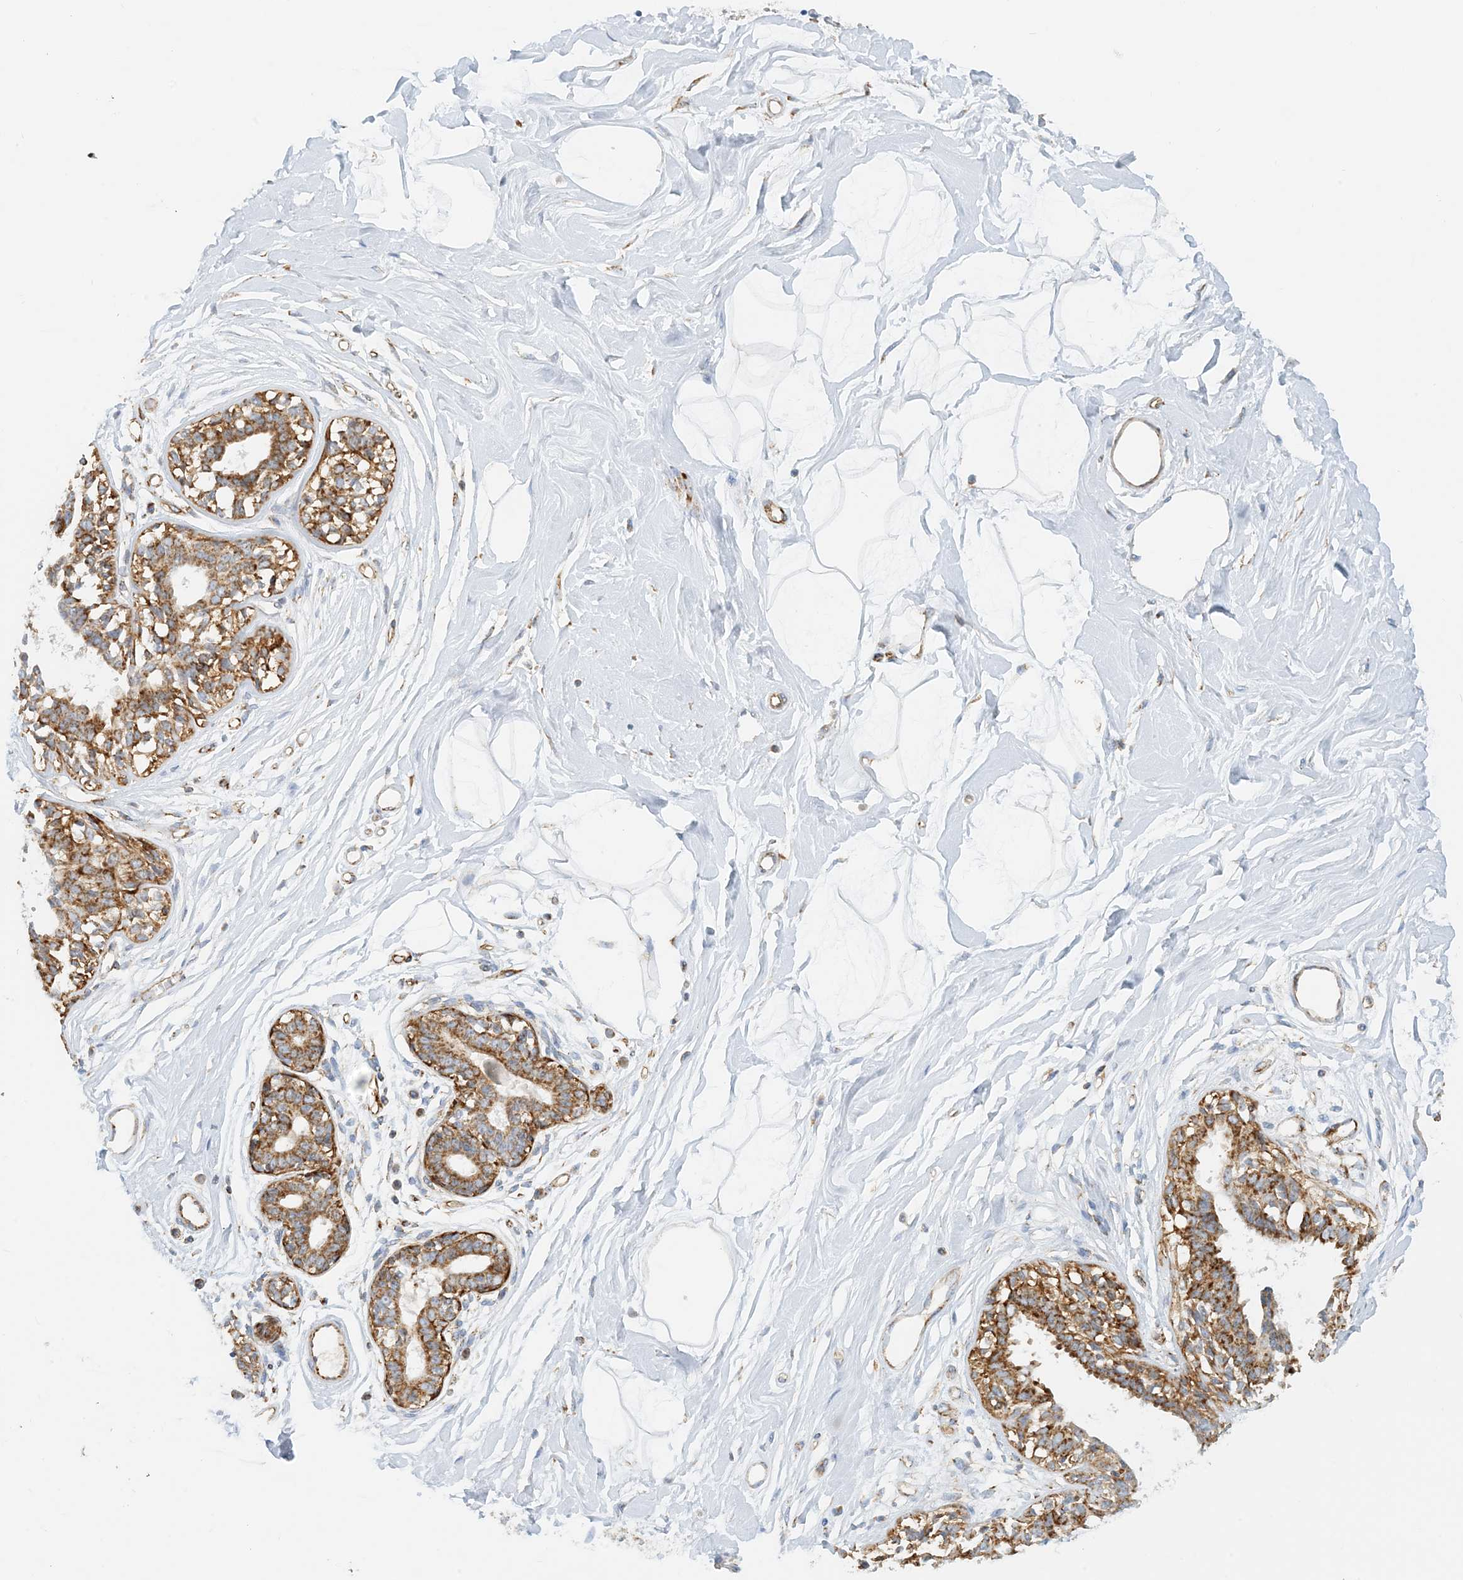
{"staining": {"intensity": "negative", "quantity": "none", "location": "none"}, "tissue": "breast", "cell_type": "Adipocytes", "image_type": "normal", "snomed": [{"axis": "morphology", "description": "Normal tissue, NOS"}, {"axis": "topography", "description": "Breast"}], "caption": "This is a micrograph of immunohistochemistry (IHC) staining of unremarkable breast, which shows no positivity in adipocytes.", "gene": "COA3", "patient": {"sex": "female", "age": 45}}